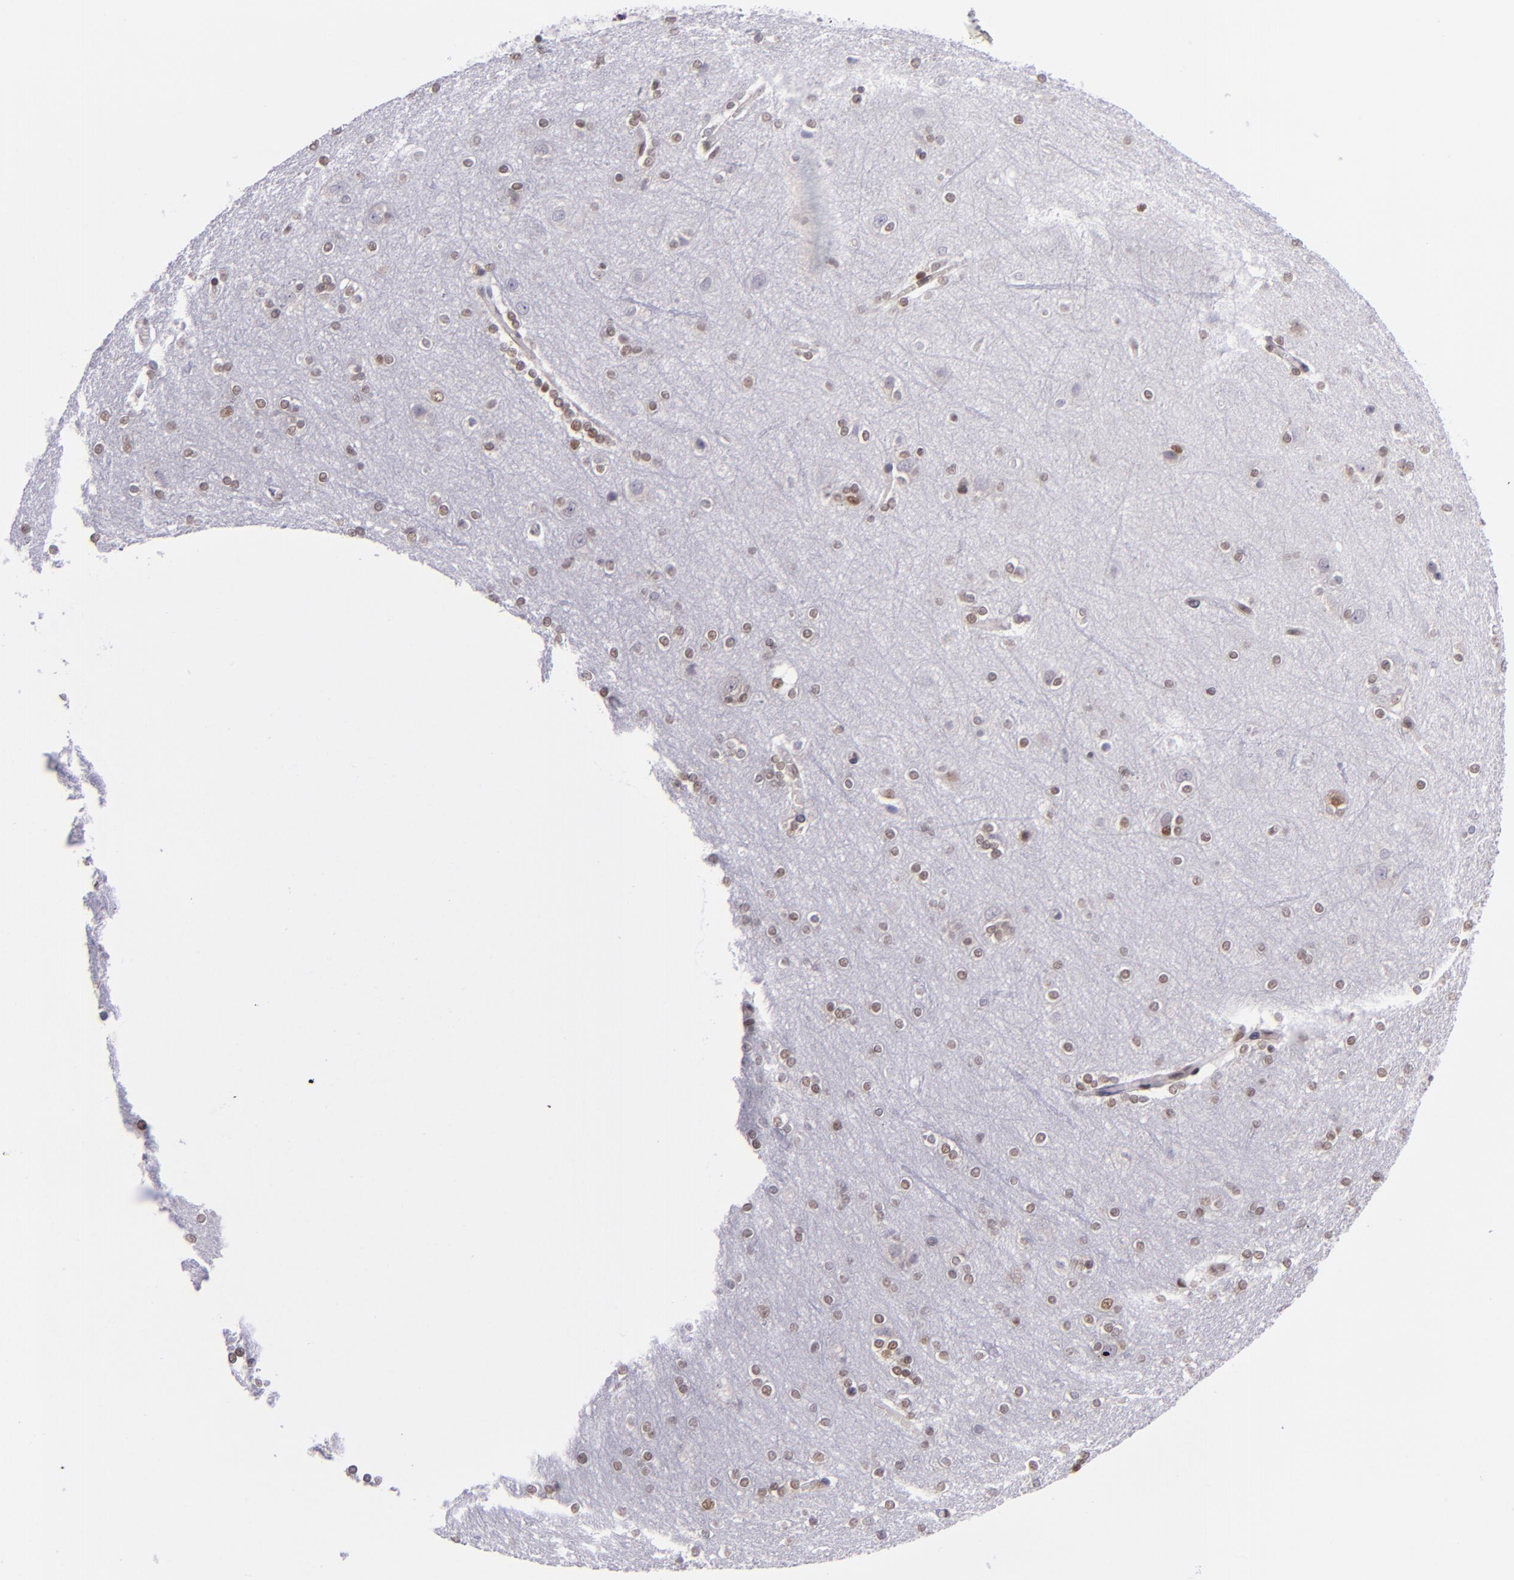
{"staining": {"intensity": "weak", "quantity": "<25%", "location": "nuclear"}, "tissue": "cerebral cortex", "cell_type": "Endothelial cells", "image_type": "normal", "snomed": [{"axis": "morphology", "description": "Normal tissue, NOS"}, {"axis": "topography", "description": "Cerebral cortex"}], "caption": "Endothelial cells show no significant staining in benign cerebral cortex. (Immunohistochemistry, brightfield microscopy, high magnification).", "gene": "BAG1", "patient": {"sex": "female", "age": 54}}